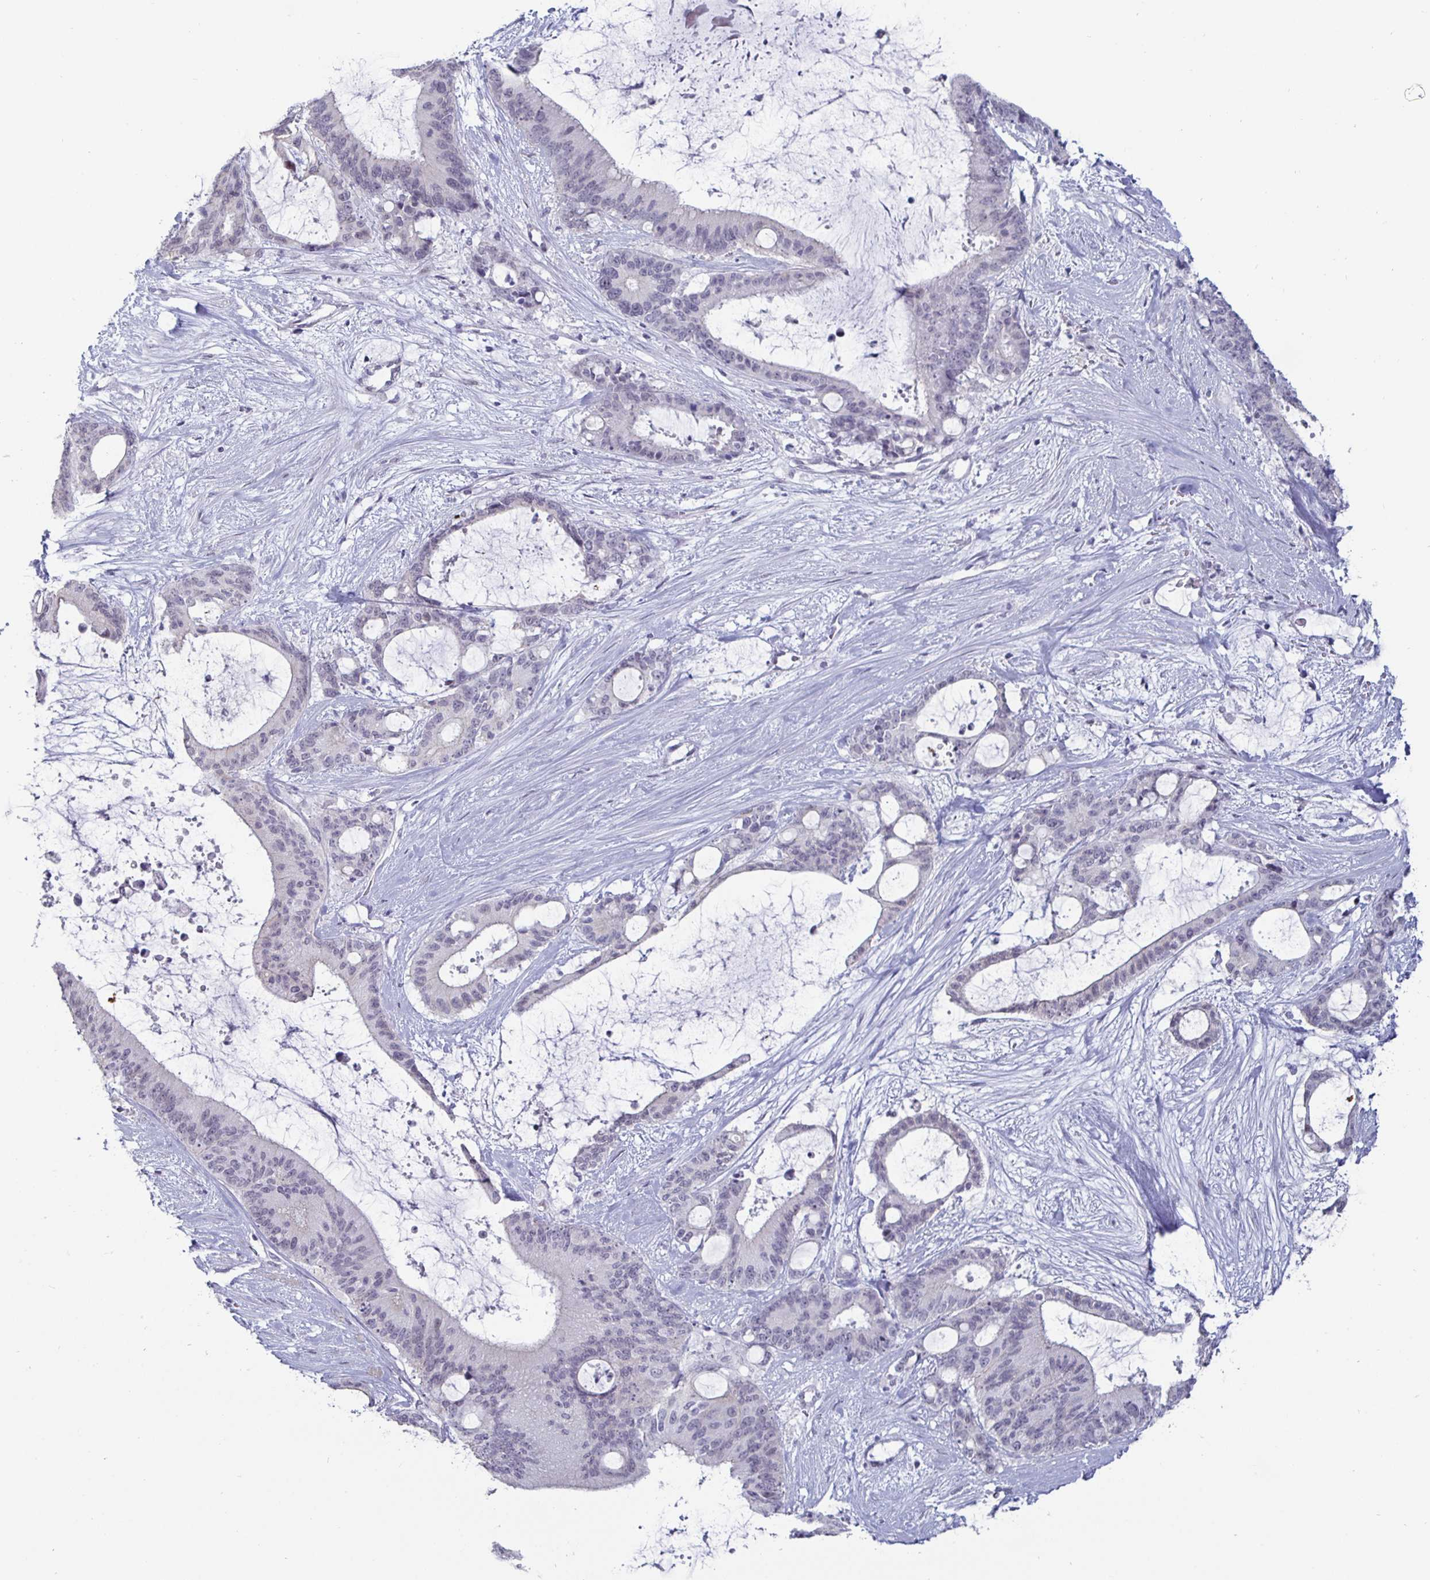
{"staining": {"intensity": "negative", "quantity": "none", "location": "none"}, "tissue": "liver cancer", "cell_type": "Tumor cells", "image_type": "cancer", "snomed": [{"axis": "morphology", "description": "Normal tissue, NOS"}, {"axis": "morphology", "description": "Cholangiocarcinoma"}, {"axis": "topography", "description": "Liver"}, {"axis": "topography", "description": "Peripheral nerve tissue"}], "caption": "A photomicrograph of liver cancer (cholangiocarcinoma) stained for a protein exhibits no brown staining in tumor cells. Nuclei are stained in blue.", "gene": "OOSP2", "patient": {"sex": "female", "age": 73}}